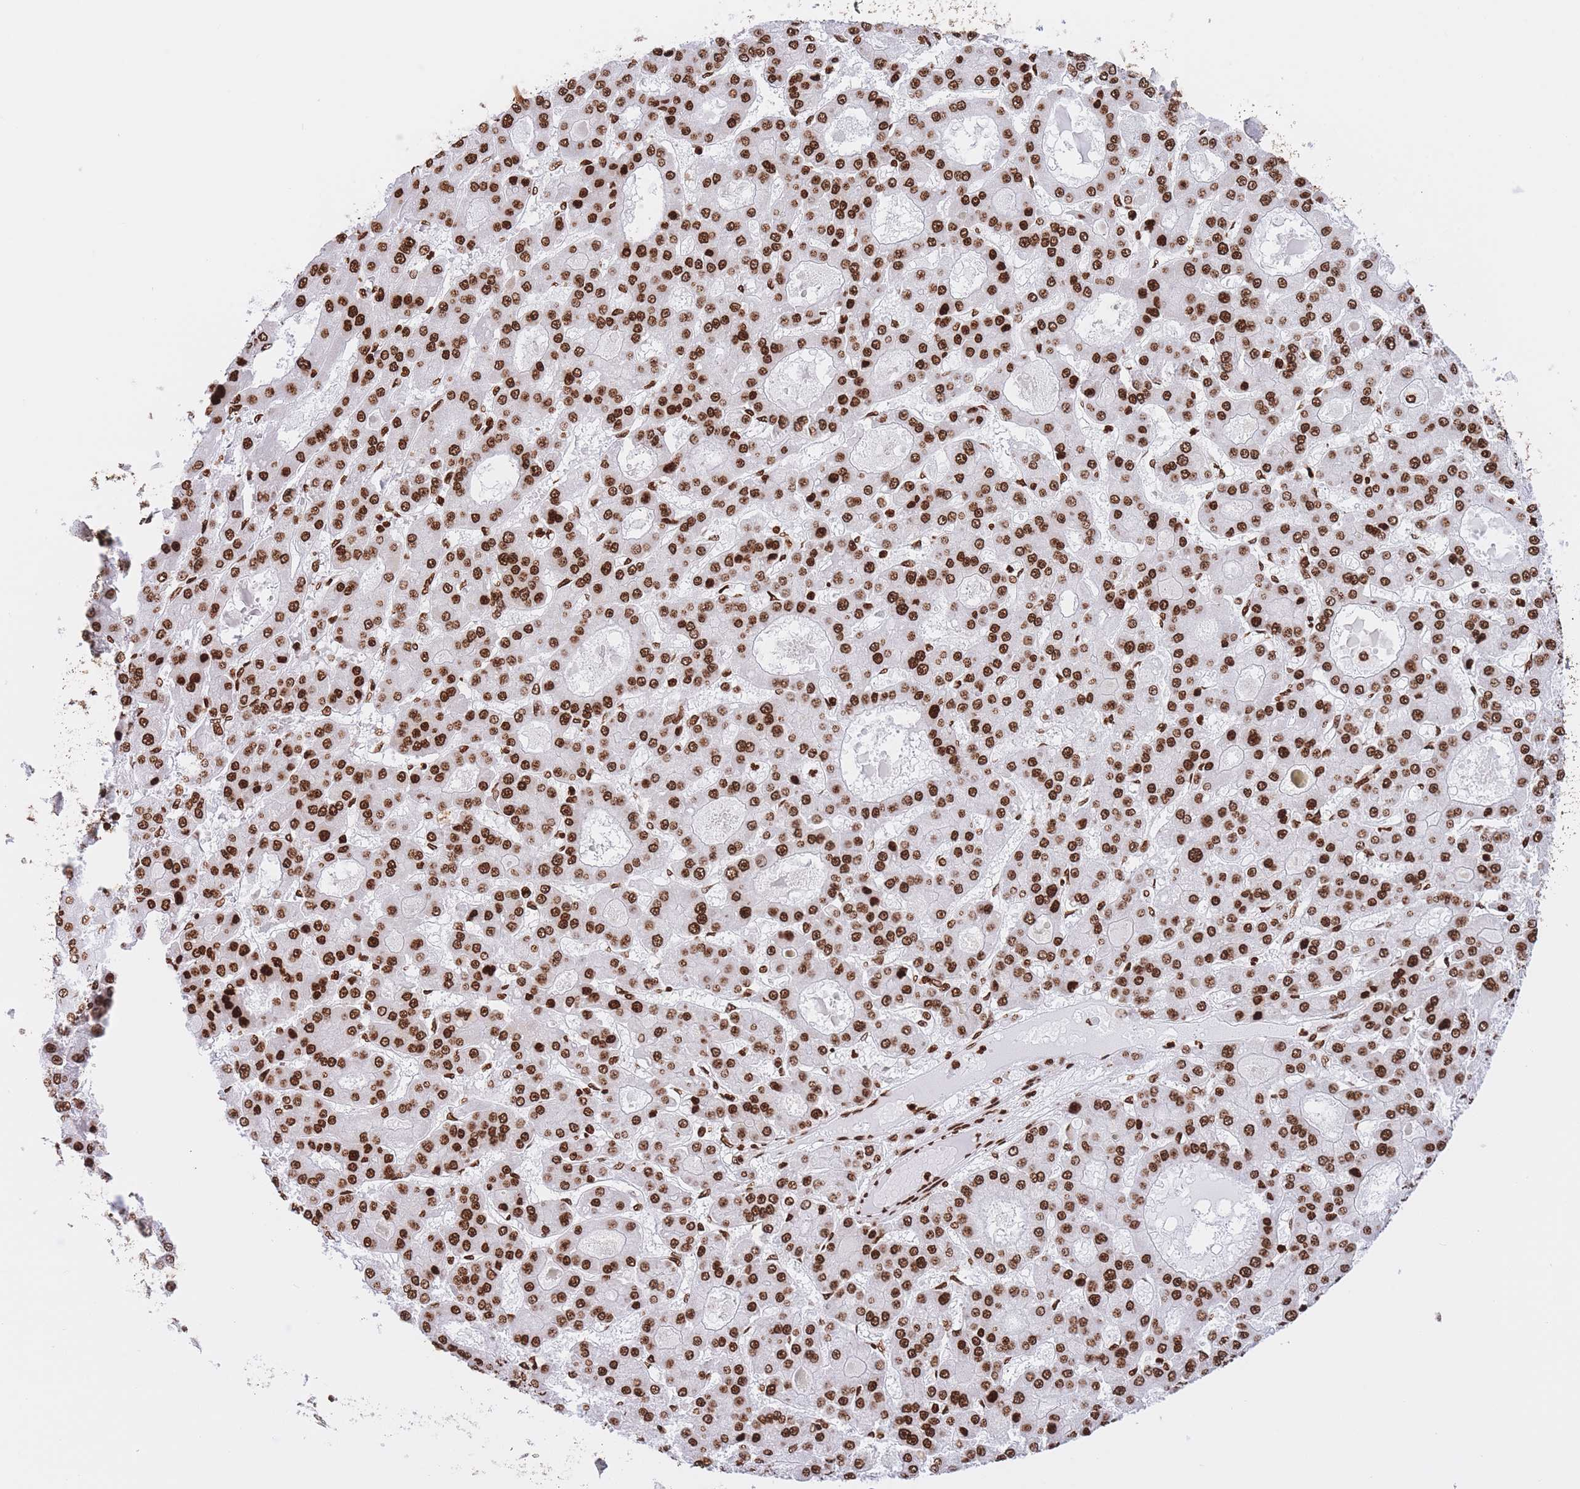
{"staining": {"intensity": "strong", "quantity": ">75%", "location": "nuclear"}, "tissue": "liver cancer", "cell_type": "Tumor cells", "image_type": "cancer", "snomed": [{"axis": "morphology", "description": "Carcinoma, Hepatocellular, NOS"}, {"axis": "topography", "description": "Liver"}], "caption": "Immunohistochemistry micrograph of neoplastic tissue: human hepatocellular carcinoma (liver) stained using IHC displays high levels of strong protein expression localized specifically in the nuclear of tumor cells, appearing as a nuclear brown color.", "gene": "H2BC11", "patient": {"sex": "male", "age": 70}}